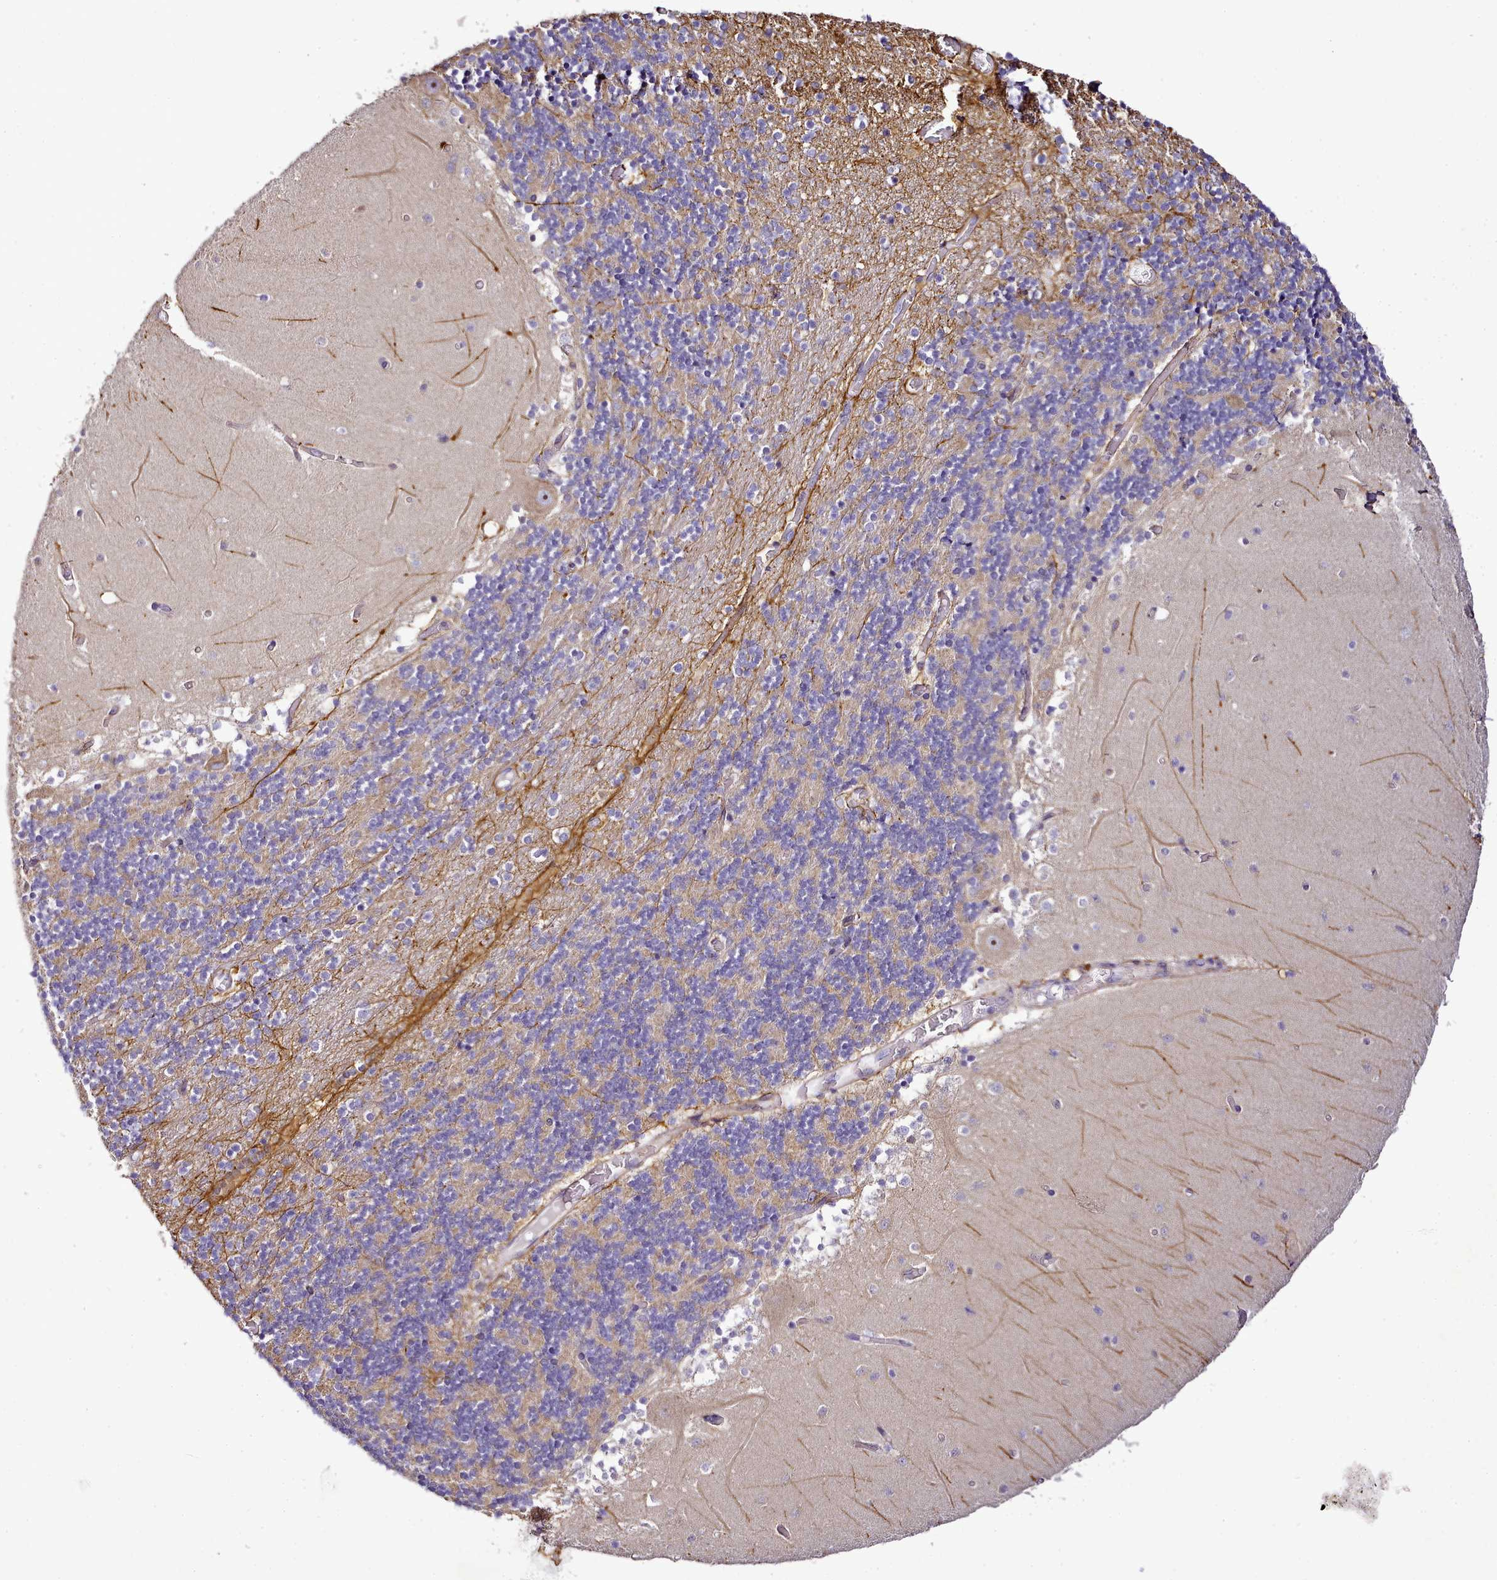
{"staining": {"intensity": "weak", "quantity": "25%-75%", "location": "cytoplasmic/membranous"}, "tissue": "cerebellum", "cell_type": "Cells in granular layer", "image_type": "normal", "snomed": [{"axis": "morphology", "description": "Normal tissue, NOS"}, {"axis": "topography", "description": "Cerebellum"}], "caption": "Immunohistochemistry (IHC) photomicrograph of unremarkable cerebellum: human cerebellum stained using immunohistochemistry exhibits low levels of weak protein expression localized specifically in the cytoplasmic/membranous of cells in granular layer, appearing as a cytoplasmic/membranous brown color.", "gene": "NBPF10", "patient": {"sex": "female", "age": 28}}